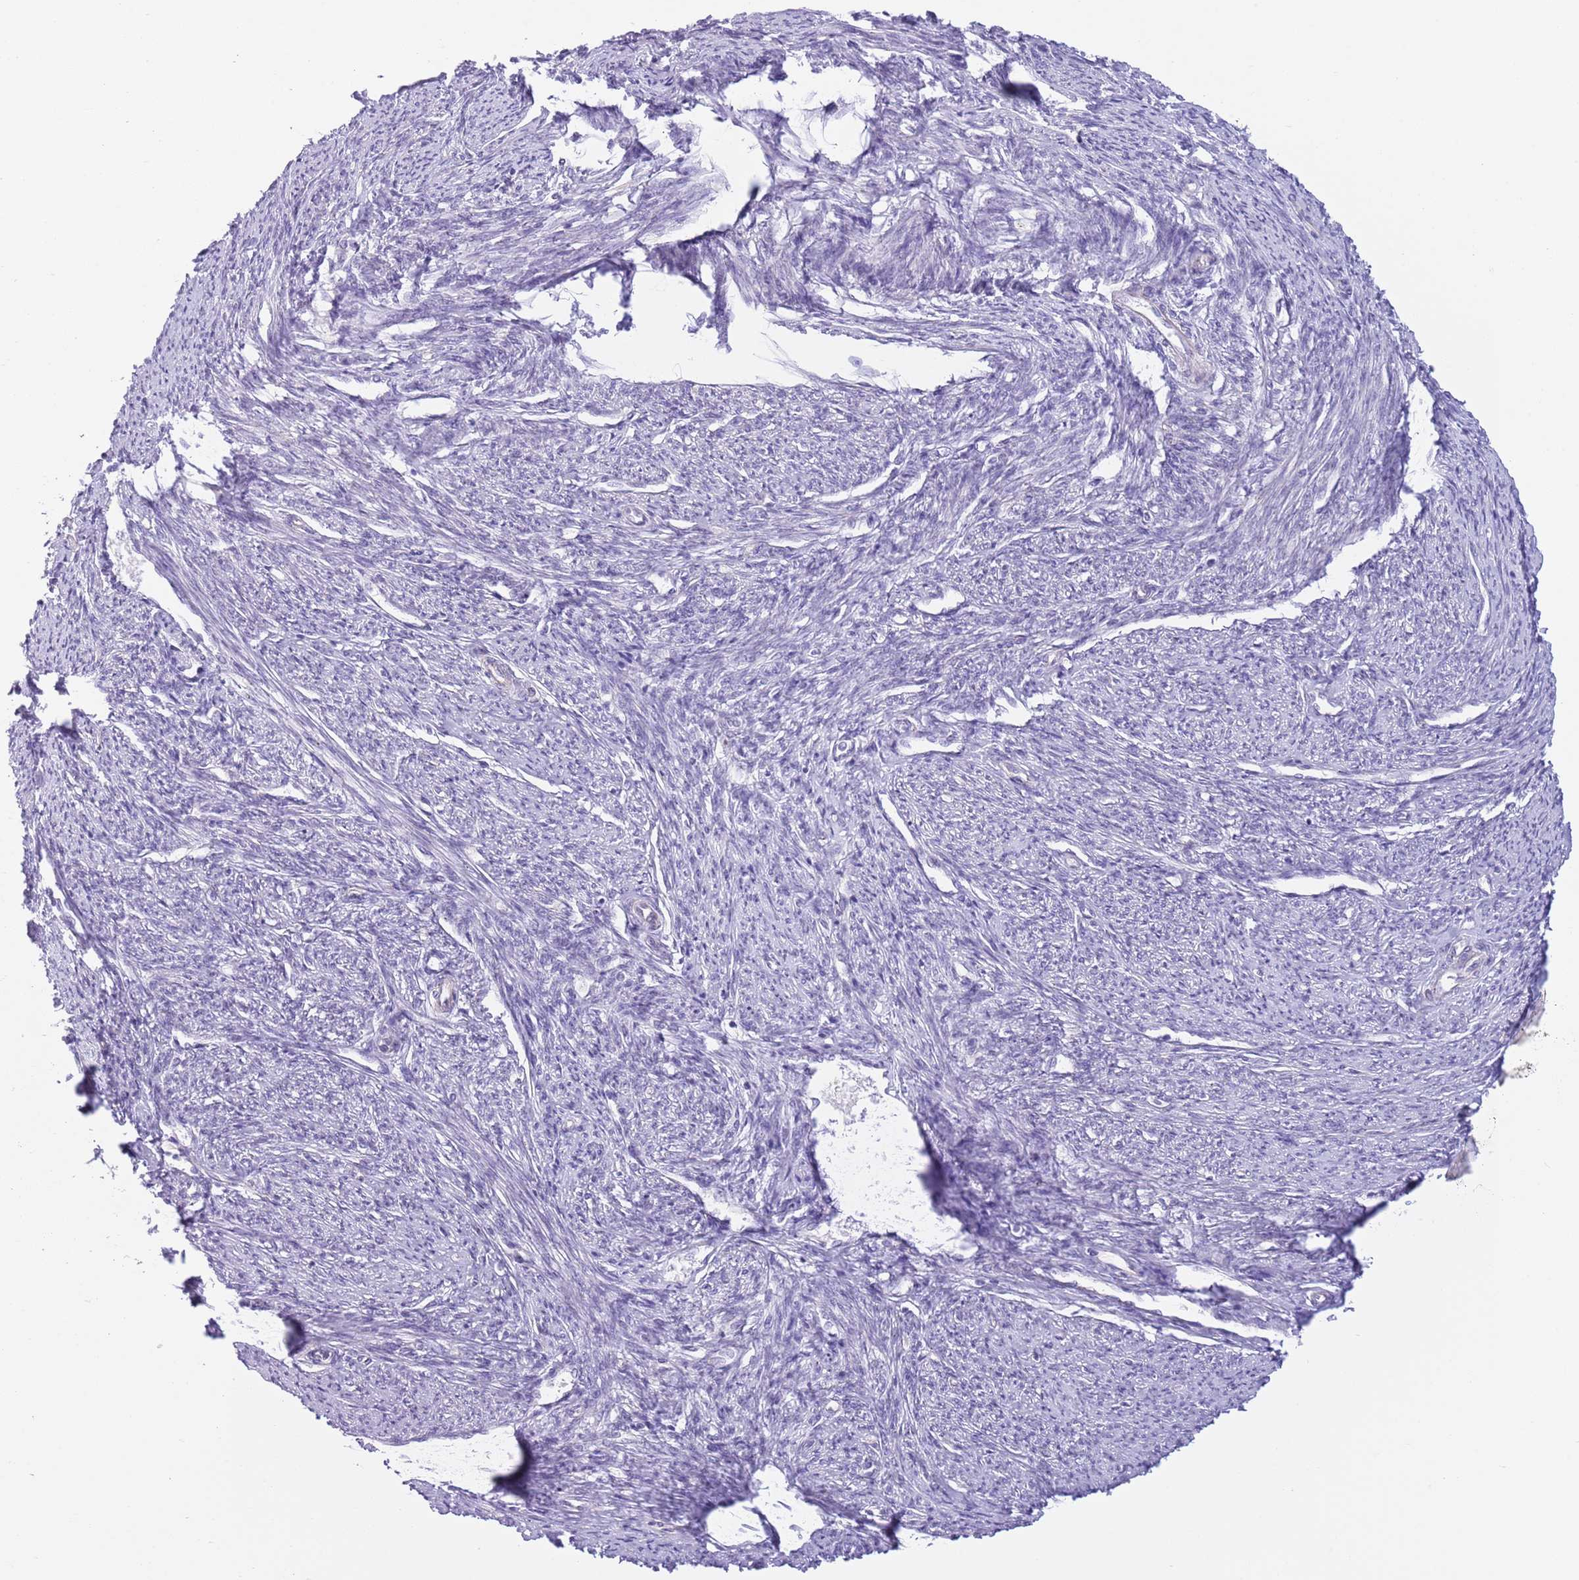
{"staining": {"intensity": "negative", "quantity": "none", "location": "none"}, "tissue": "smooth muscle", "cell_type": "Smooth muscle cells", "image_type": "normal", "snomed": [{"axis": "morphology", "description": "Normal tissue, NOS"}, {"axis": "topography", "description": "Smooth muscle"}, {"axis": "topography", "description": "Uterus"}], "caption": "There is no significant staining in smooth muscle cells of smooth muscle.", "gene": "C20orf96", "patient": {"sex": "female", "age": 59}}